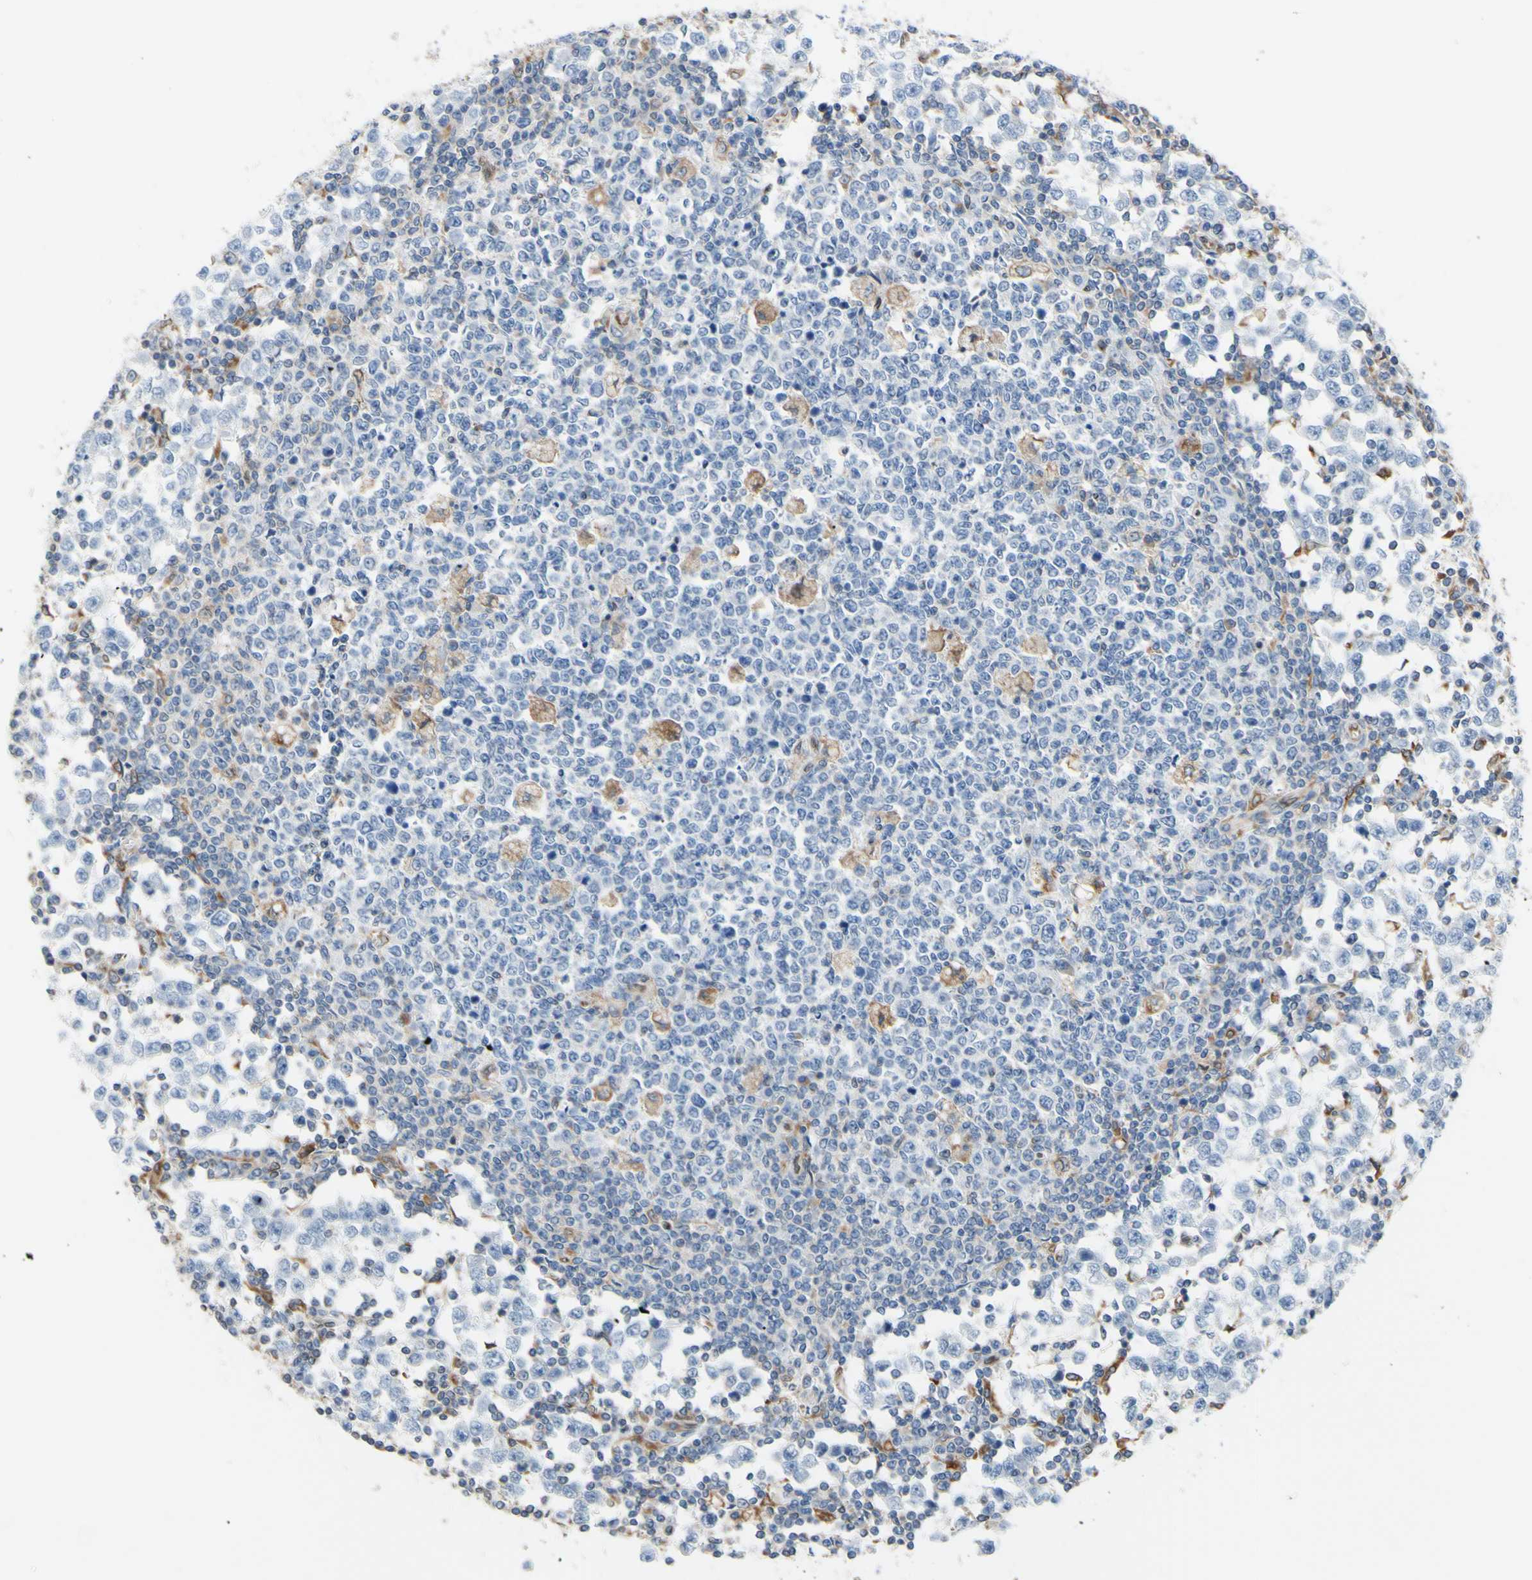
{"staining": {"intensity": "negative", "quantity": "none", "location": "none"}, "tissue": "testis cancer", "cell_type": "Tumor cells", "image_type": "cancer", "snomed": [{"axis": "morphology", "description": "Seminoma, NOS"}, {"axis": "topography", "description": "Testis"}], "caption": "This is an immunohistochemistry micrograph of human seminoma (testis). There is no expression in tumor cells.", "gene": "MGST2", "patient": {"sex": "male", "age": 65}}